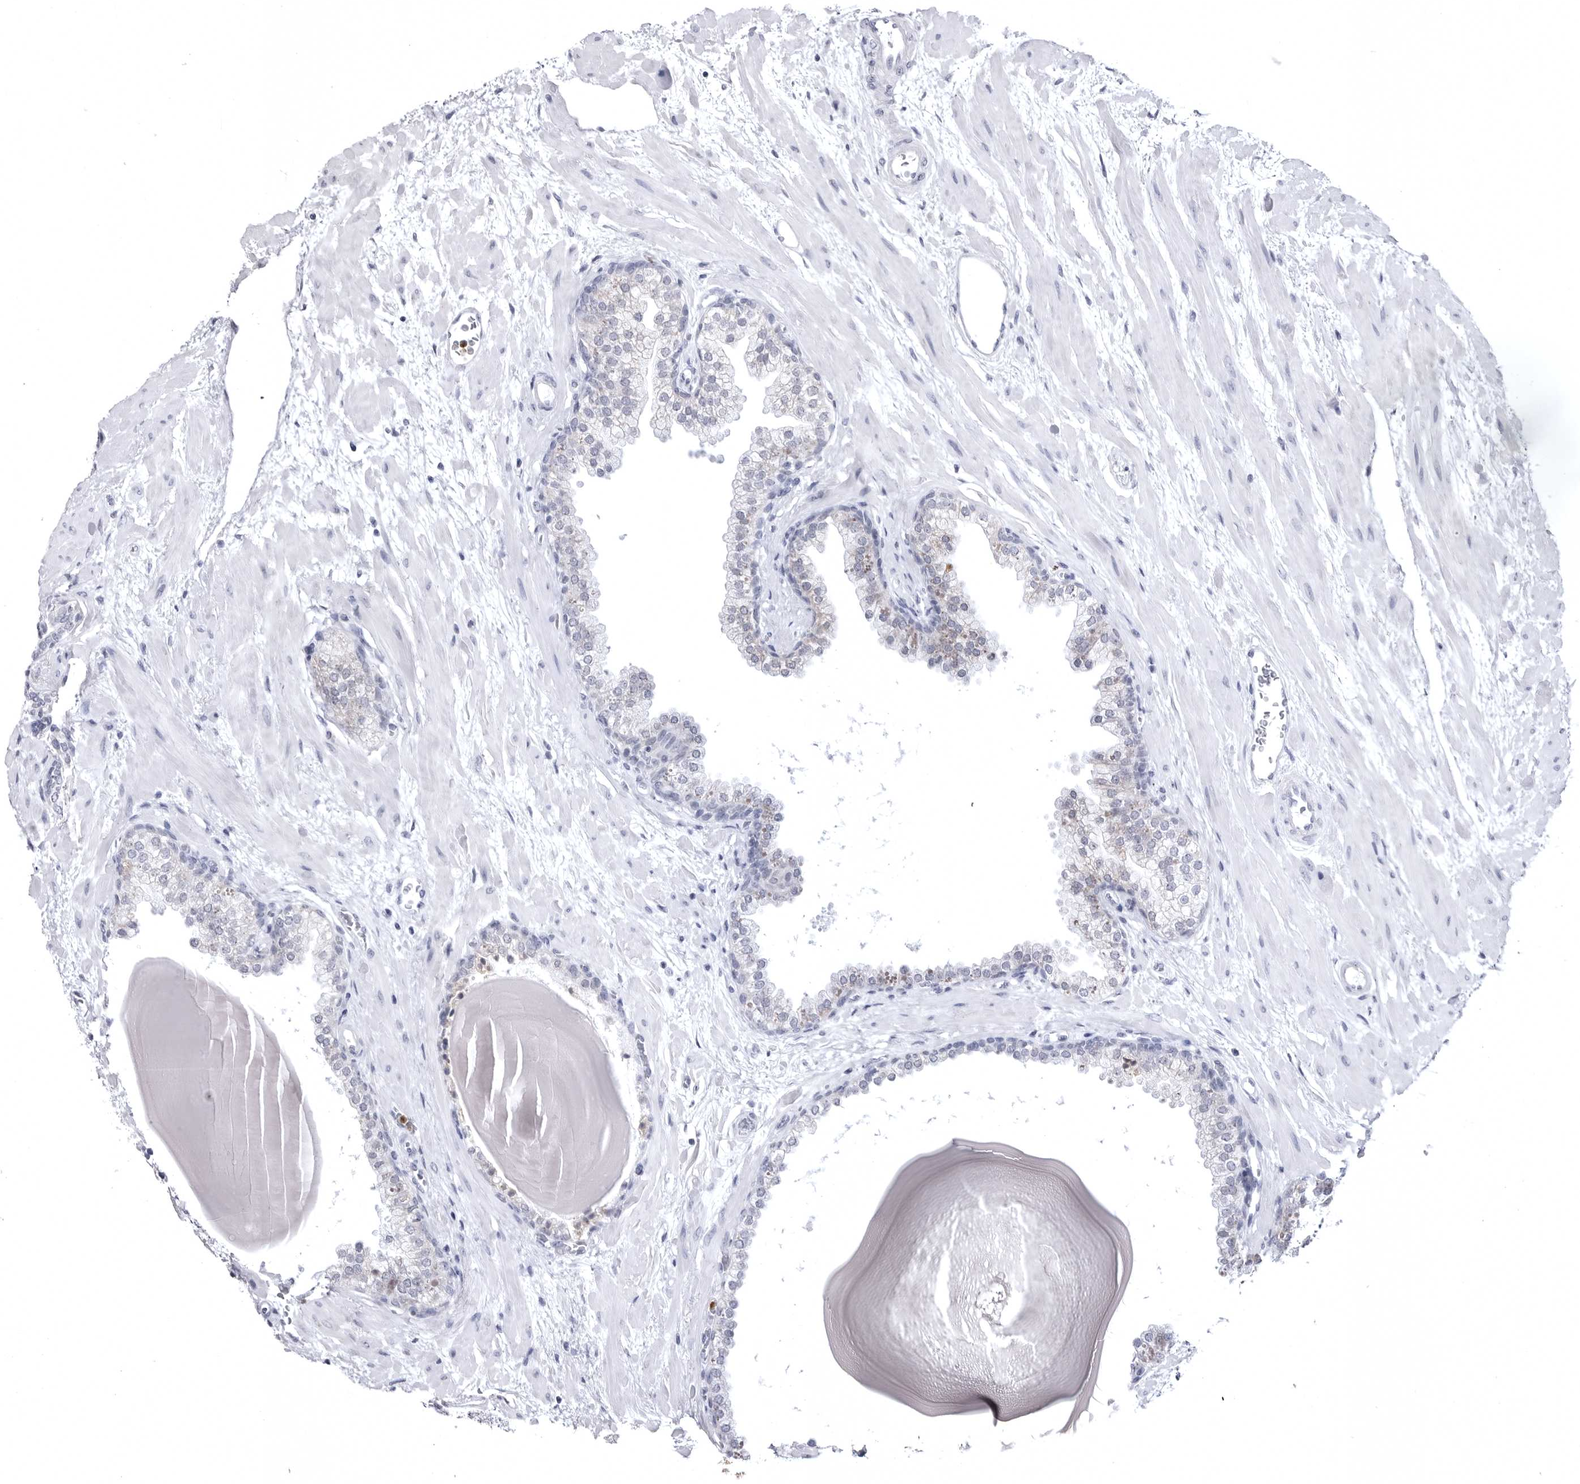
{"staining": {"intensity": "weak", "quantity": "<25%", "location": "cytoplasmic/membranous"}, "tissue": "prostate", "cell_type": "Glandular cells", "image_type": "normal", "snomed": [{"axis": "morphology", "description": "Normal tissue, NOS"}, {"axis": "topography", "description": "Prostate"}], "caption": "This is a histopathology image of immunohistochemistry (IHC) staining of normal prostate, which shows no positivity in glandular cells. The staining is performed using DAB (3,3'-diaminobenzidine) brown chromogen with nuclei counter-stained in using hematoxylin.", "gene": "STAP2", "patient": {"sex": "male", "age": 48}}